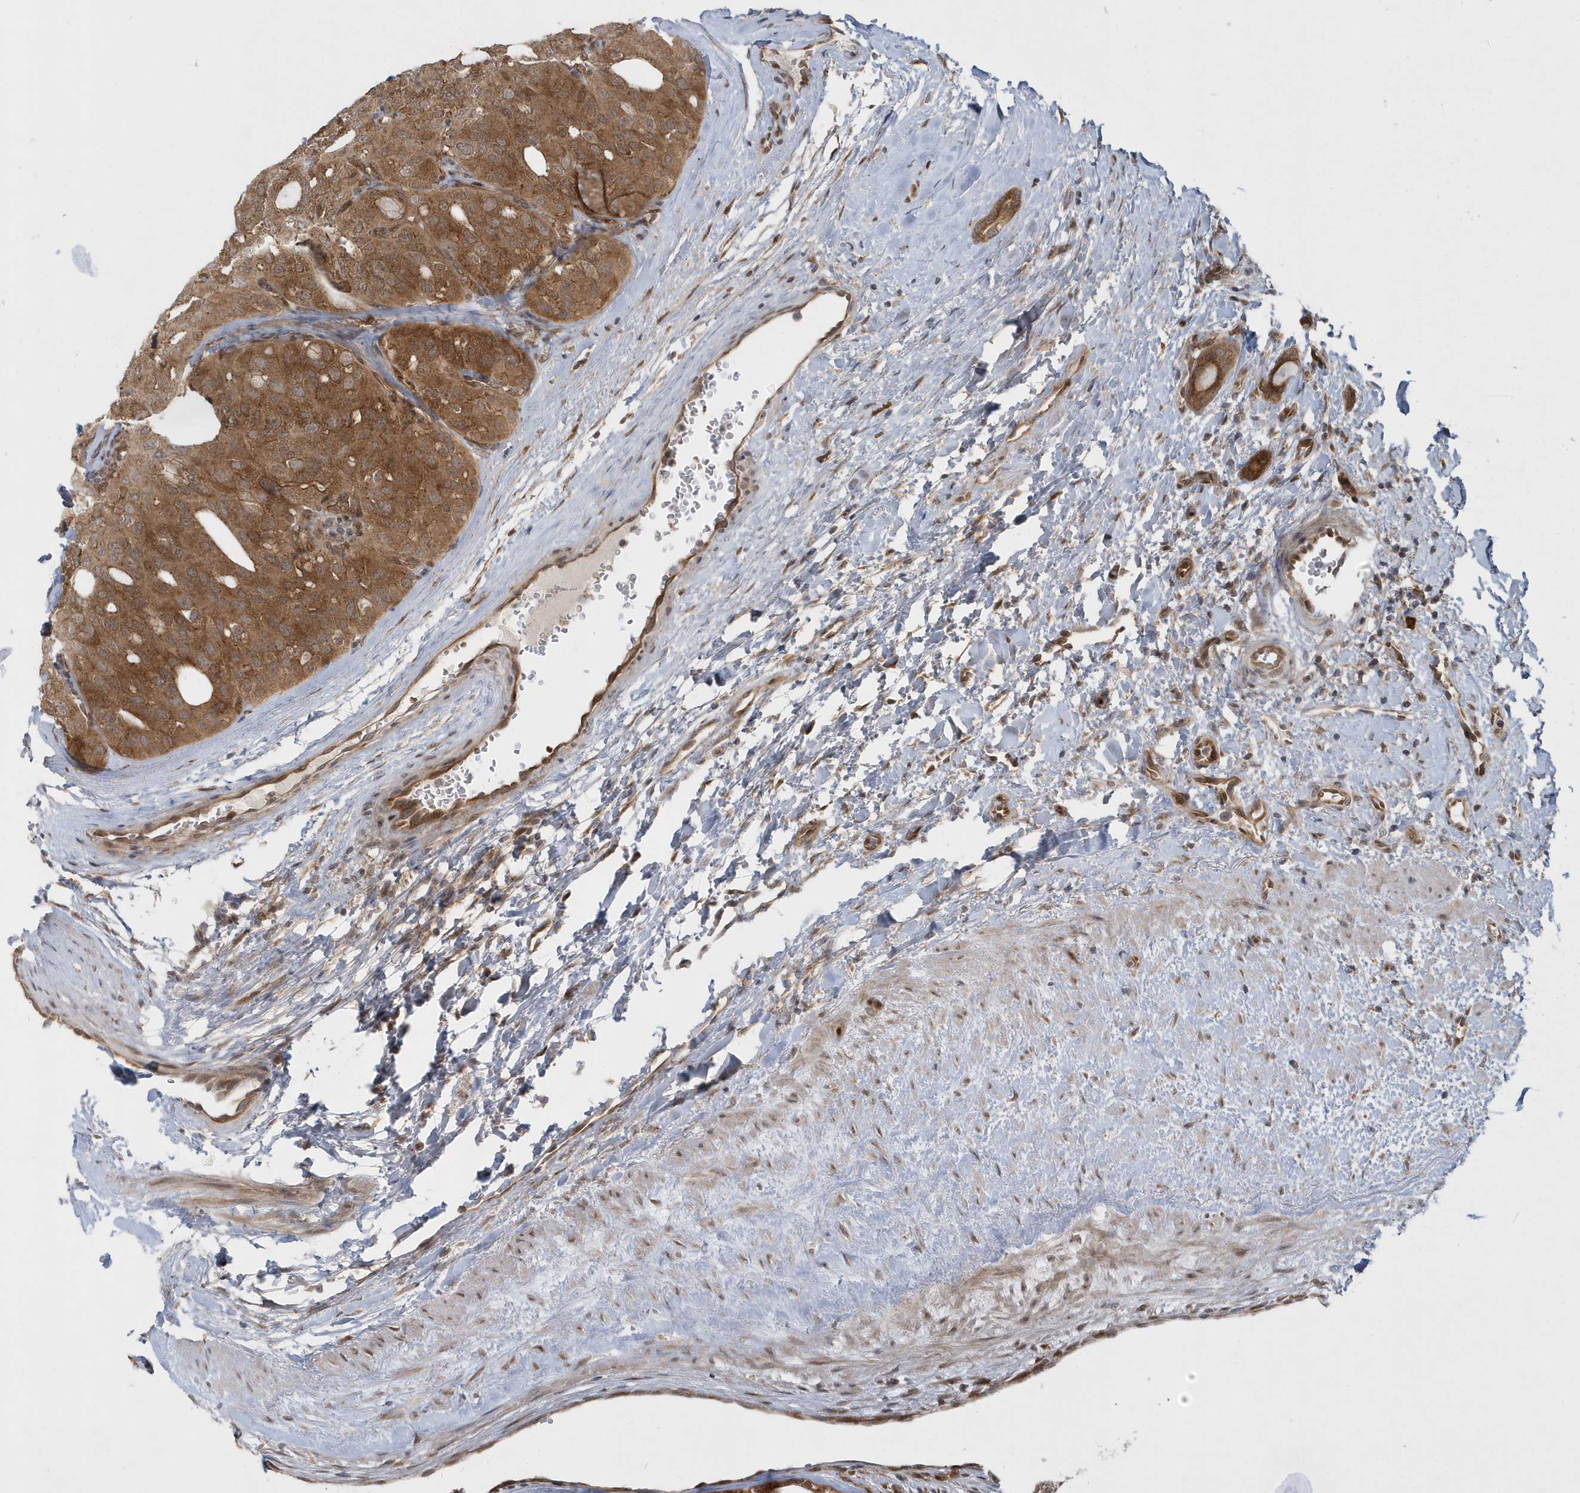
{"staining": {"intensity": "moderate", "quantity": ">75%", "location": "cytoplasmic/membranous"}, "tissue": "thyroid cancer", "cell_type": "Tumor cells", "image_type": "cancer", "snomed": [{"axis": "morphology", "description": "Follicular adenoma carcinoma, NOS"}, {"axis": "topography", "description": "Thyroid gland"}], "caption": "Immunohistochemical staining of thyroid cancer (follicular adenoma carcinoma) displays medium levels of moderate cytoplasmic/membranous protein positivity in about >75% of tumor cells. (DAB (3,3'-diaminobenzidine) IHC with brightfield microscopy, high magnification).", "gene": "ATG4A", "patient": {"sex": "male", "age": 75}}